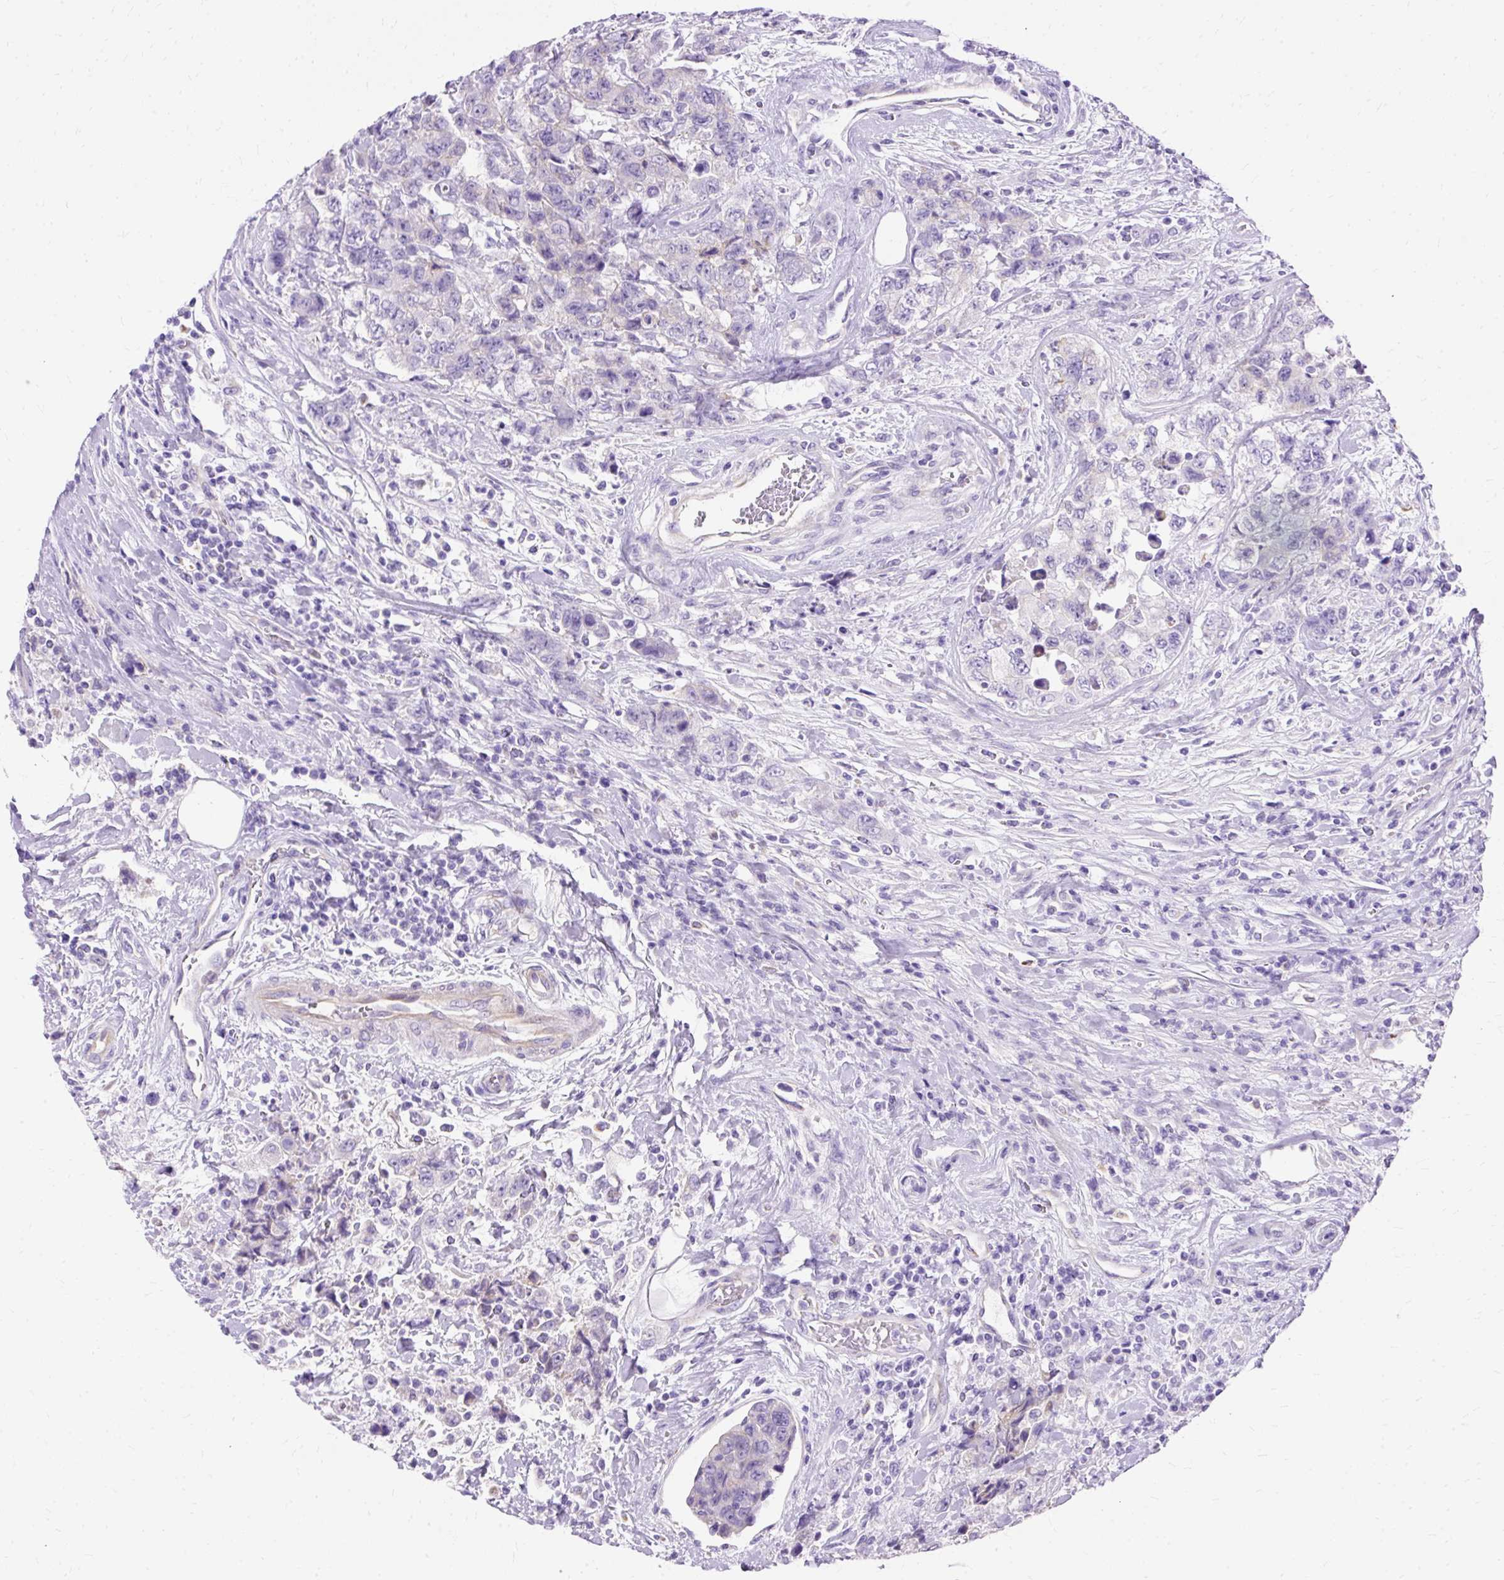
{"staining": {"intensity": "negative", "quantity": "none", "location": "none"}, "tissue": "urothelial cancer", "cell_type": "Tumor cells", "image_type": "cancer", "snomed": [{"axis": "morphology", "description": "Urothelial carcinoma, High grade"}, {"axis": "topography", "description": "Urinary bladder"}], "caption": "Image shows no protein positivity in tumor cells of urothelial cancer tissue. The staining is performed using DAB (3,3'-diaminobenzidine) brown chromogen with nuclei counter-stained in using hematoxylin.", "gene": "MYO6", "patient": {"sex": "female", "age": 78}}